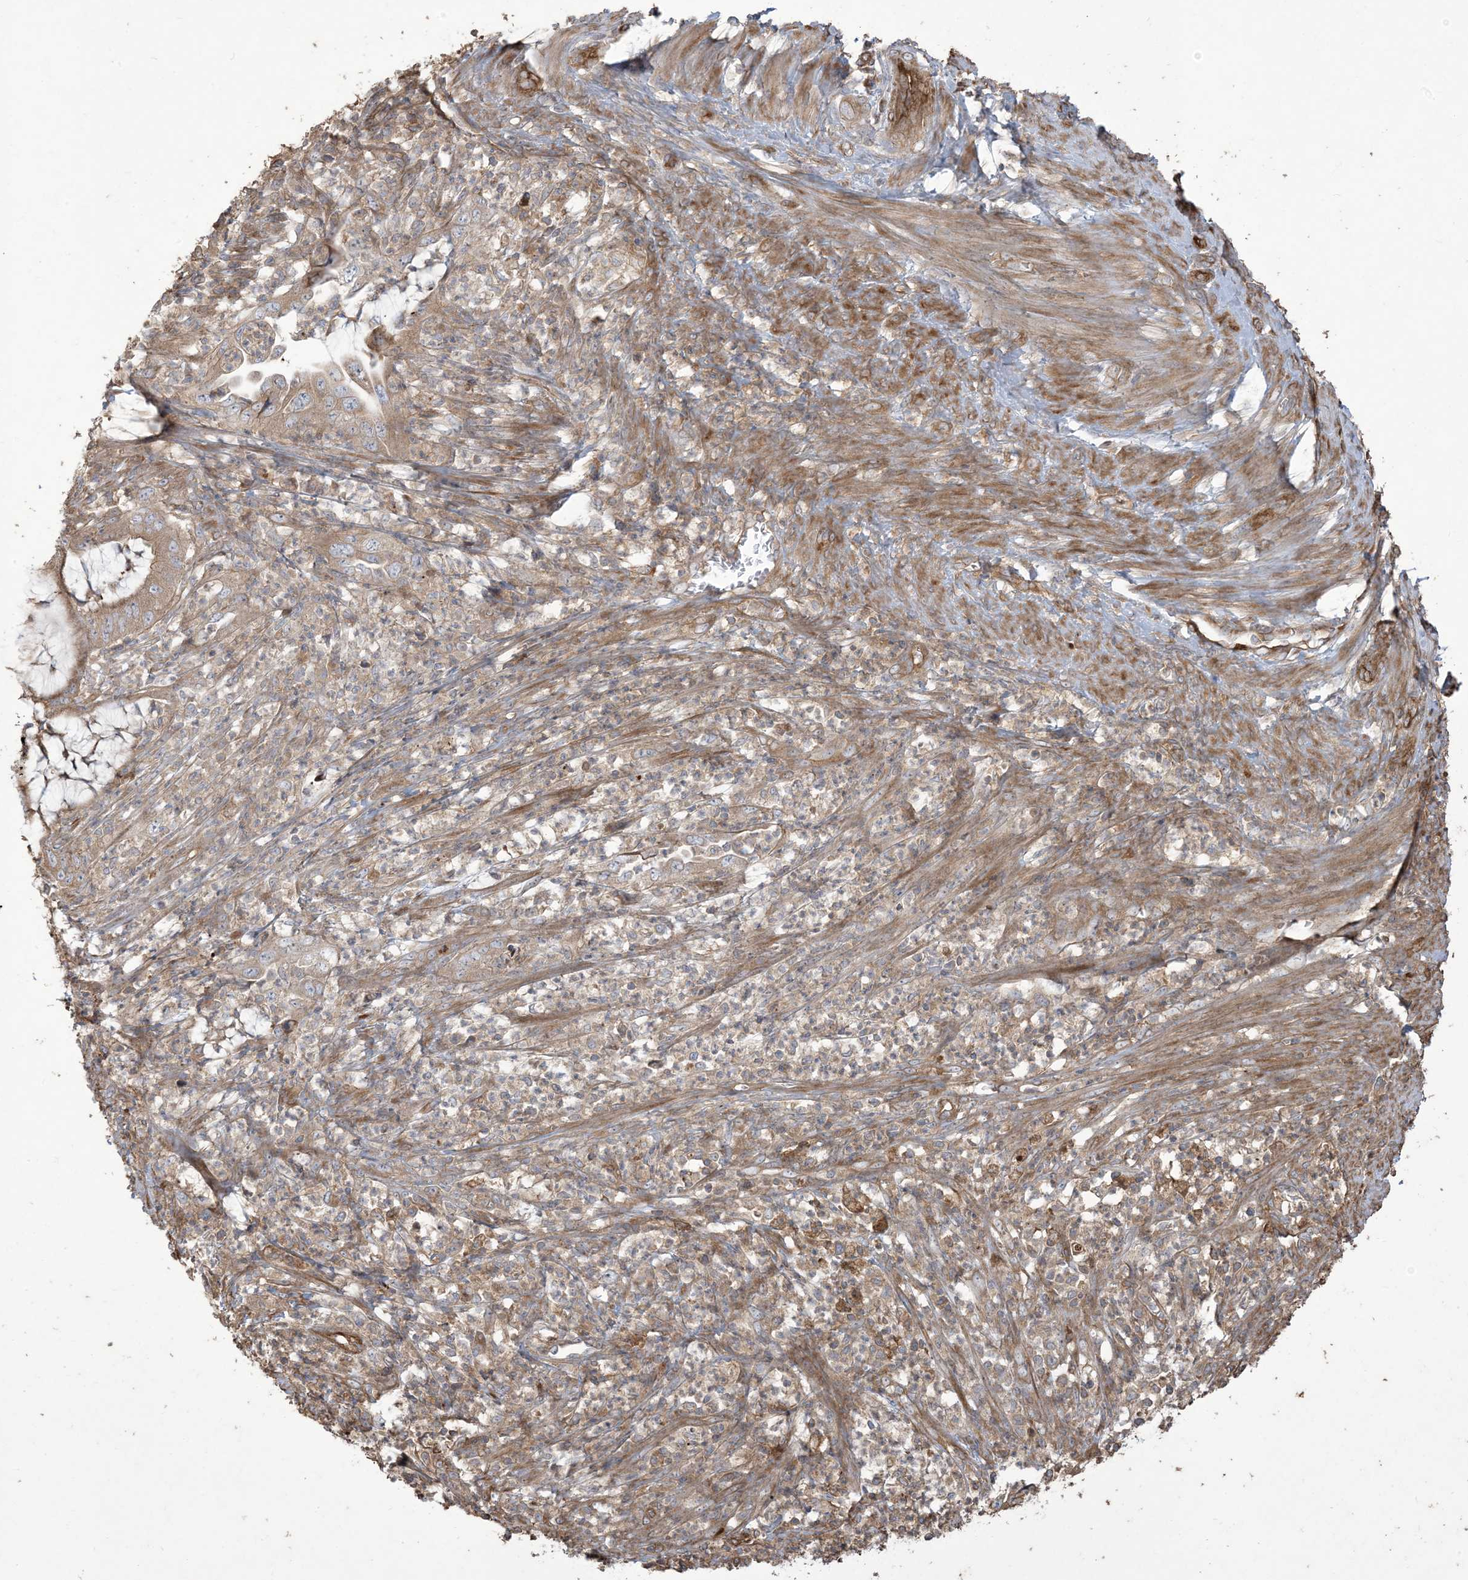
{"staining": {"intensity": "weak", "quantity": ">75%", "location": "cytoplasmic/membranous"}, "tissue": "endometrial cancer", "cell_type": "Tumor cells", "image_type": "cancer", "snomed": [{"axis": "morphology", "description": "Adenocarcinoma, NOS"}, {"axis": "topography", "description": "Endometrium"}], "caption": "Immunohistochemical staining of endometrial cancer reveals low levels of weak cytoplasmic/membranous protein expression in approximately >75% of tumor cells. Nuclei are stained in blue.", "gene": "KLHL18", "patient": {"sex": "female", "age": 51}}